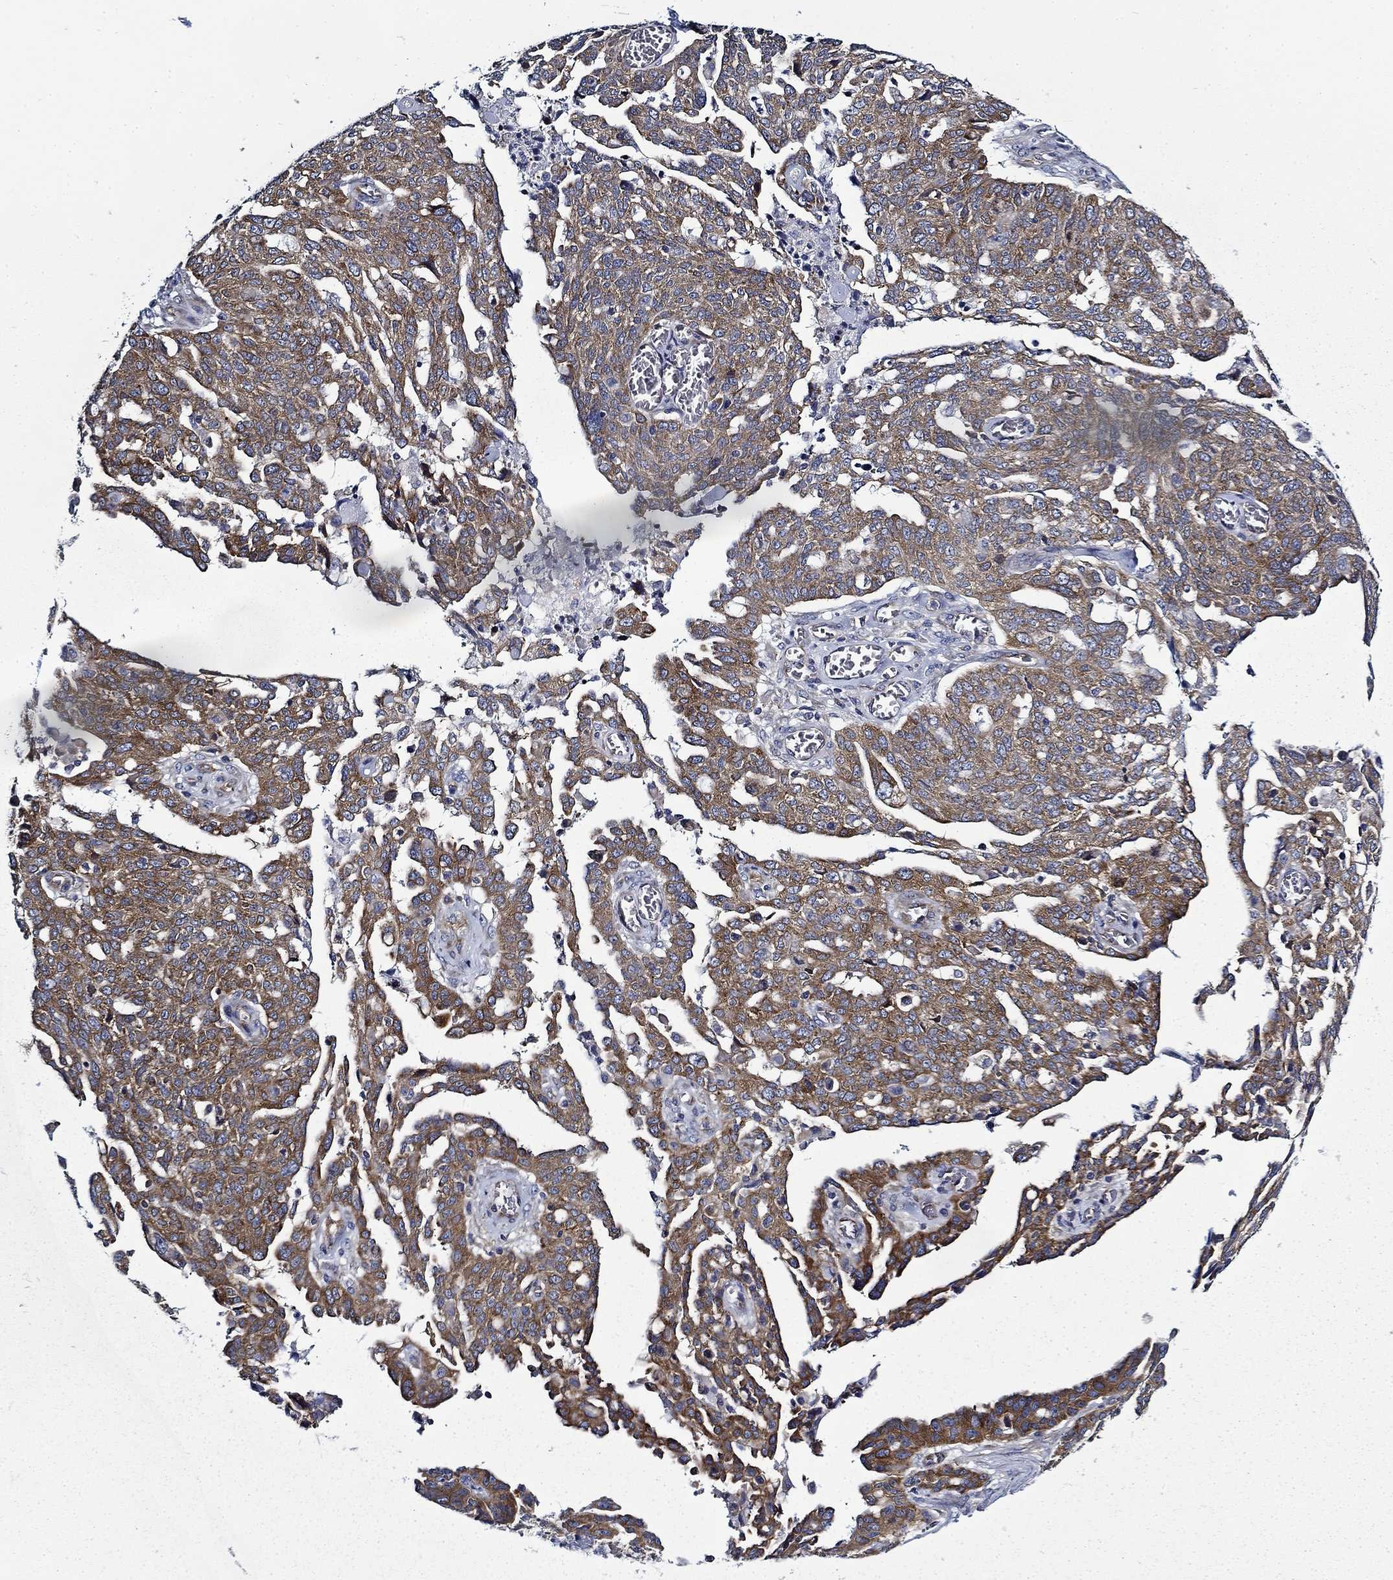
{"staining": {"intensity": "moderate", "quantity": ">75%", "location": "cytoplasmic/membranous"}, "tissue": "ovarian cancer", "cell_type": "Tumor cells", "image_type": "cancer", "snomed": [{"axis": "morphology", "description": "Cystadenocarcinoma, serous, NOS"}, {"axis": "topography", "description": "Ovary"}], "caption": "Serous cystadenocarcinoma (ovarian) tissue reveals moderate cytoplasmic/membranous expression in about >75% of tumor cells", "gene": "FXR1", "patient": {"sex": "female", "age": 67}}